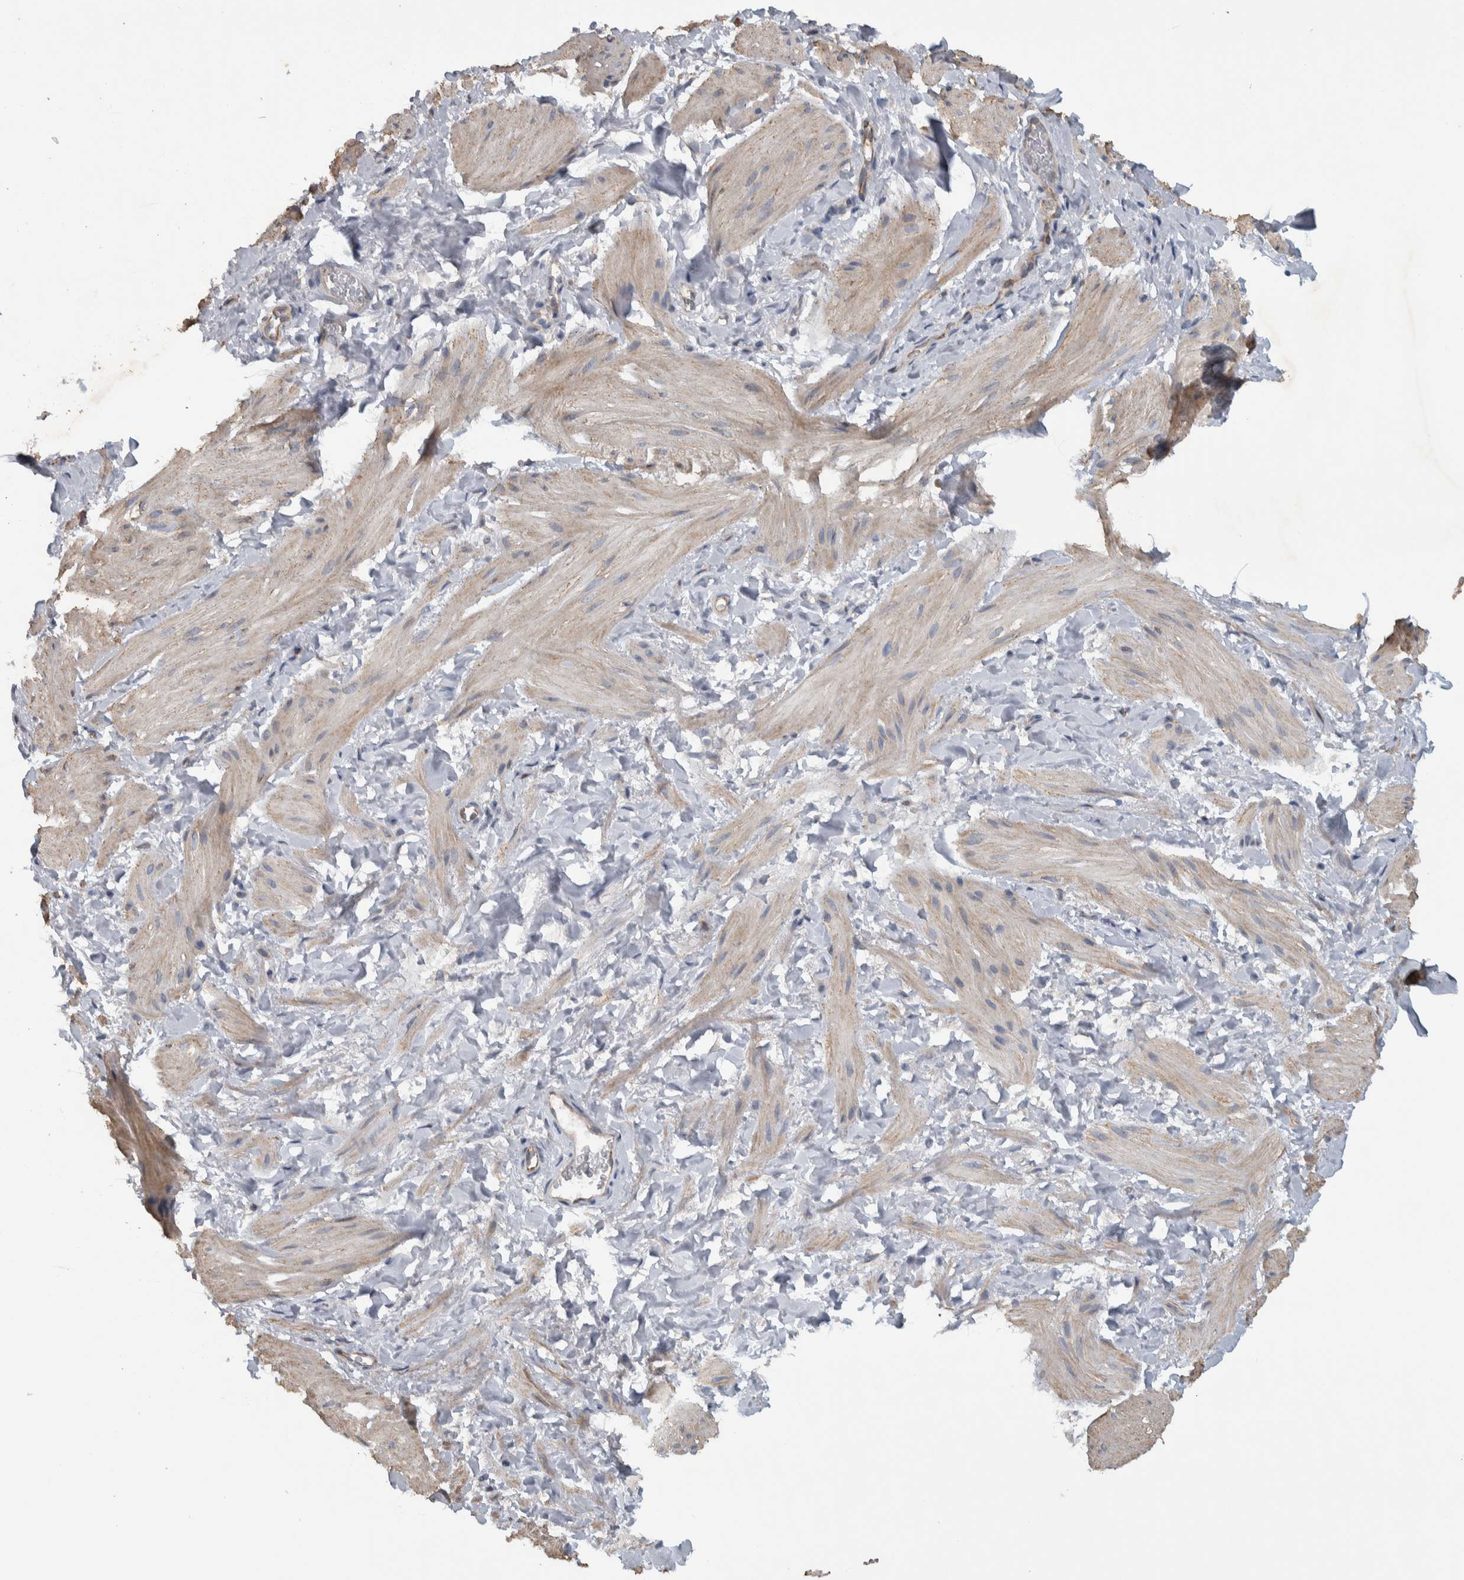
{"staining": {"intensity": "weak", "quantity": "25%-75%", "location": "cytoplasmic/membranous"}, "tissue": "smooth muscle", "cell_type": "Smooth muscle cells", "image_type": "normal", "snomed": [{"axis": "morphology", "description": "Normal tissue, NOS"}, {"axis": "topography", "description": "Smooth muscle"}], "caption": "This histopathology image exhibits IHC staining of benign human smooth muscle, with low weak cytoplasmic/membranous staining in approximately 25%-75% of smooth muscle cells.", "gene": "NT5C2", "patient": {"sex": "male", "age": 16}}